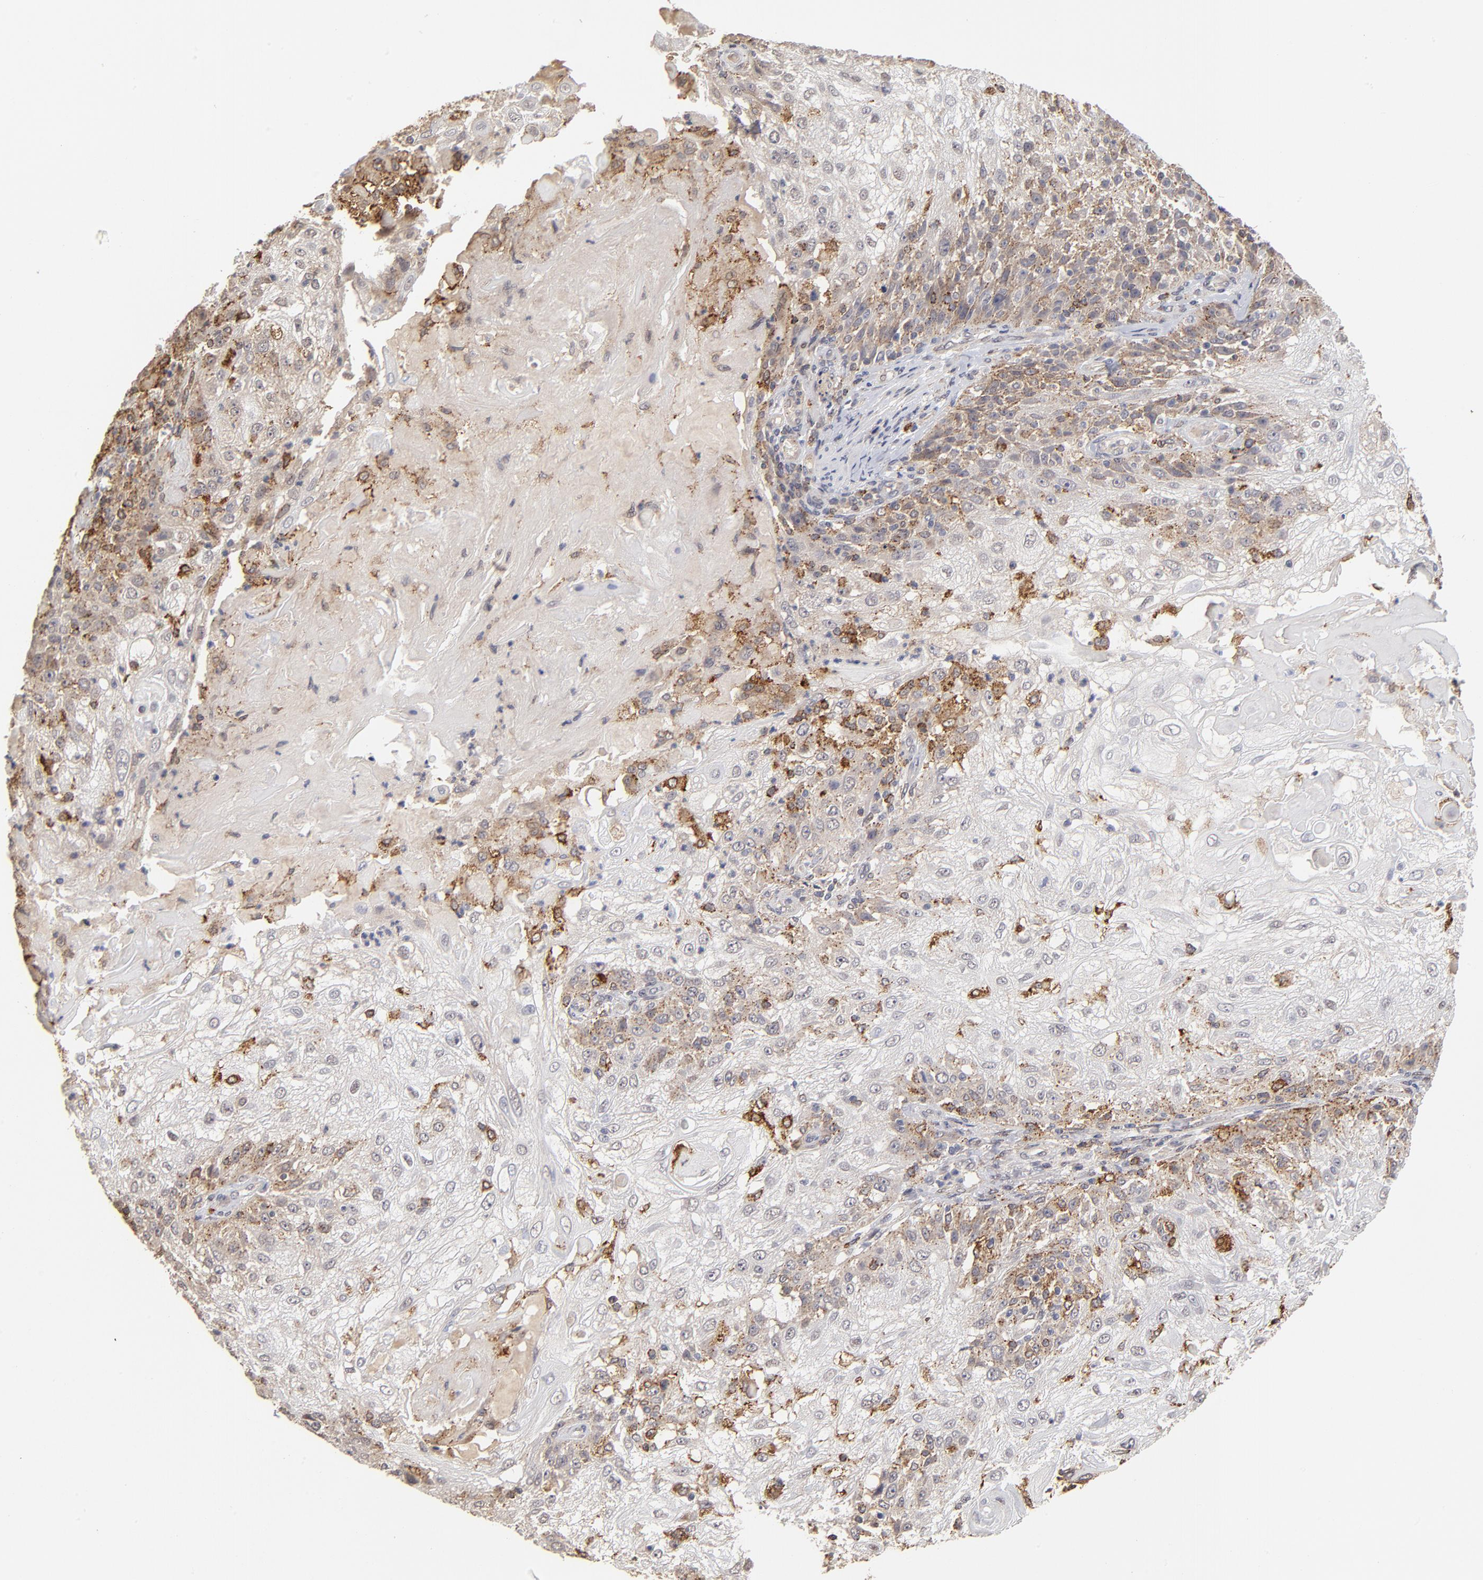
{"staining": {"intensity": "moderate", "quantity": "25%-75%", "location": "cytoplasmic/membranous"}, "tissue": "skin cancer", "cell_type": "Tumor cells", "image_type": "cancer", "snomed": [{"axis": "morphology", "description": "Normal tissue, NOS"}, {"axis": "morphology", "description": "Squamous cell carcinoma, NOS"}, {"axis": "topography", "description": "Skin"}], "caption": "An image showing moderate cytoplasmic/membranous staining in about 25%-75% of tumor cells in skin squamous cell carcinoma, as visualized by brown immunohistochemical staining.", "gene": "ASB8", "patient": {"sex": "female", "age": 83}}